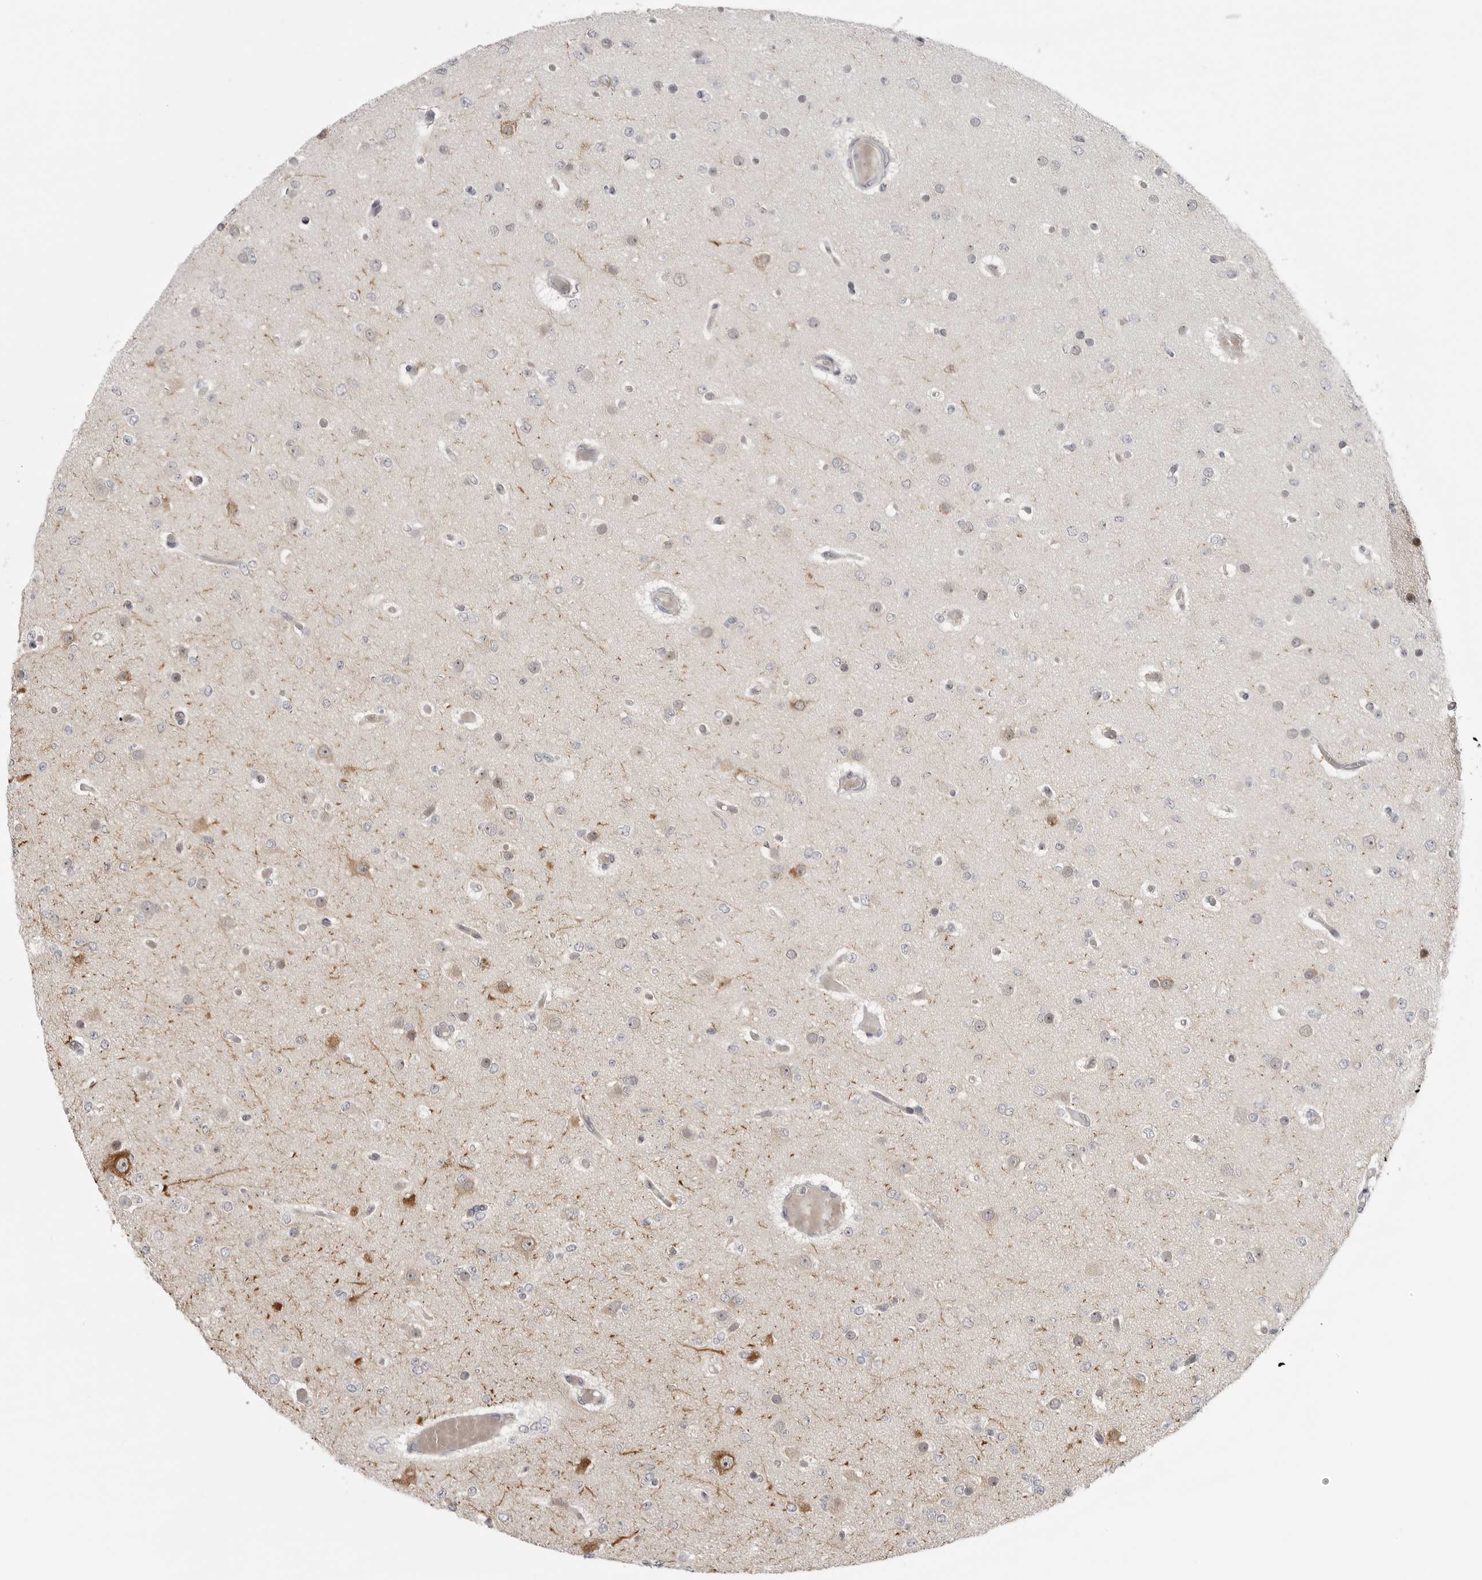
{"staining": {"intensity": "negative", "quantity": "none", "location": "none"}, "tissue": "glioma", "cell_type": "Tumor cells", "image_type": "cancer", "snomed": [{"axis": "morphology", "description": "Glioma, malignant, Low grade"}, {"axis": "topography", "description": "Brain"}], "caption": "Tumor cells are negative for brown protein staining in low-grade glioma (malignant).", "gene": "CEP295NL", "patient": {"sex": "female", "age": 22}}